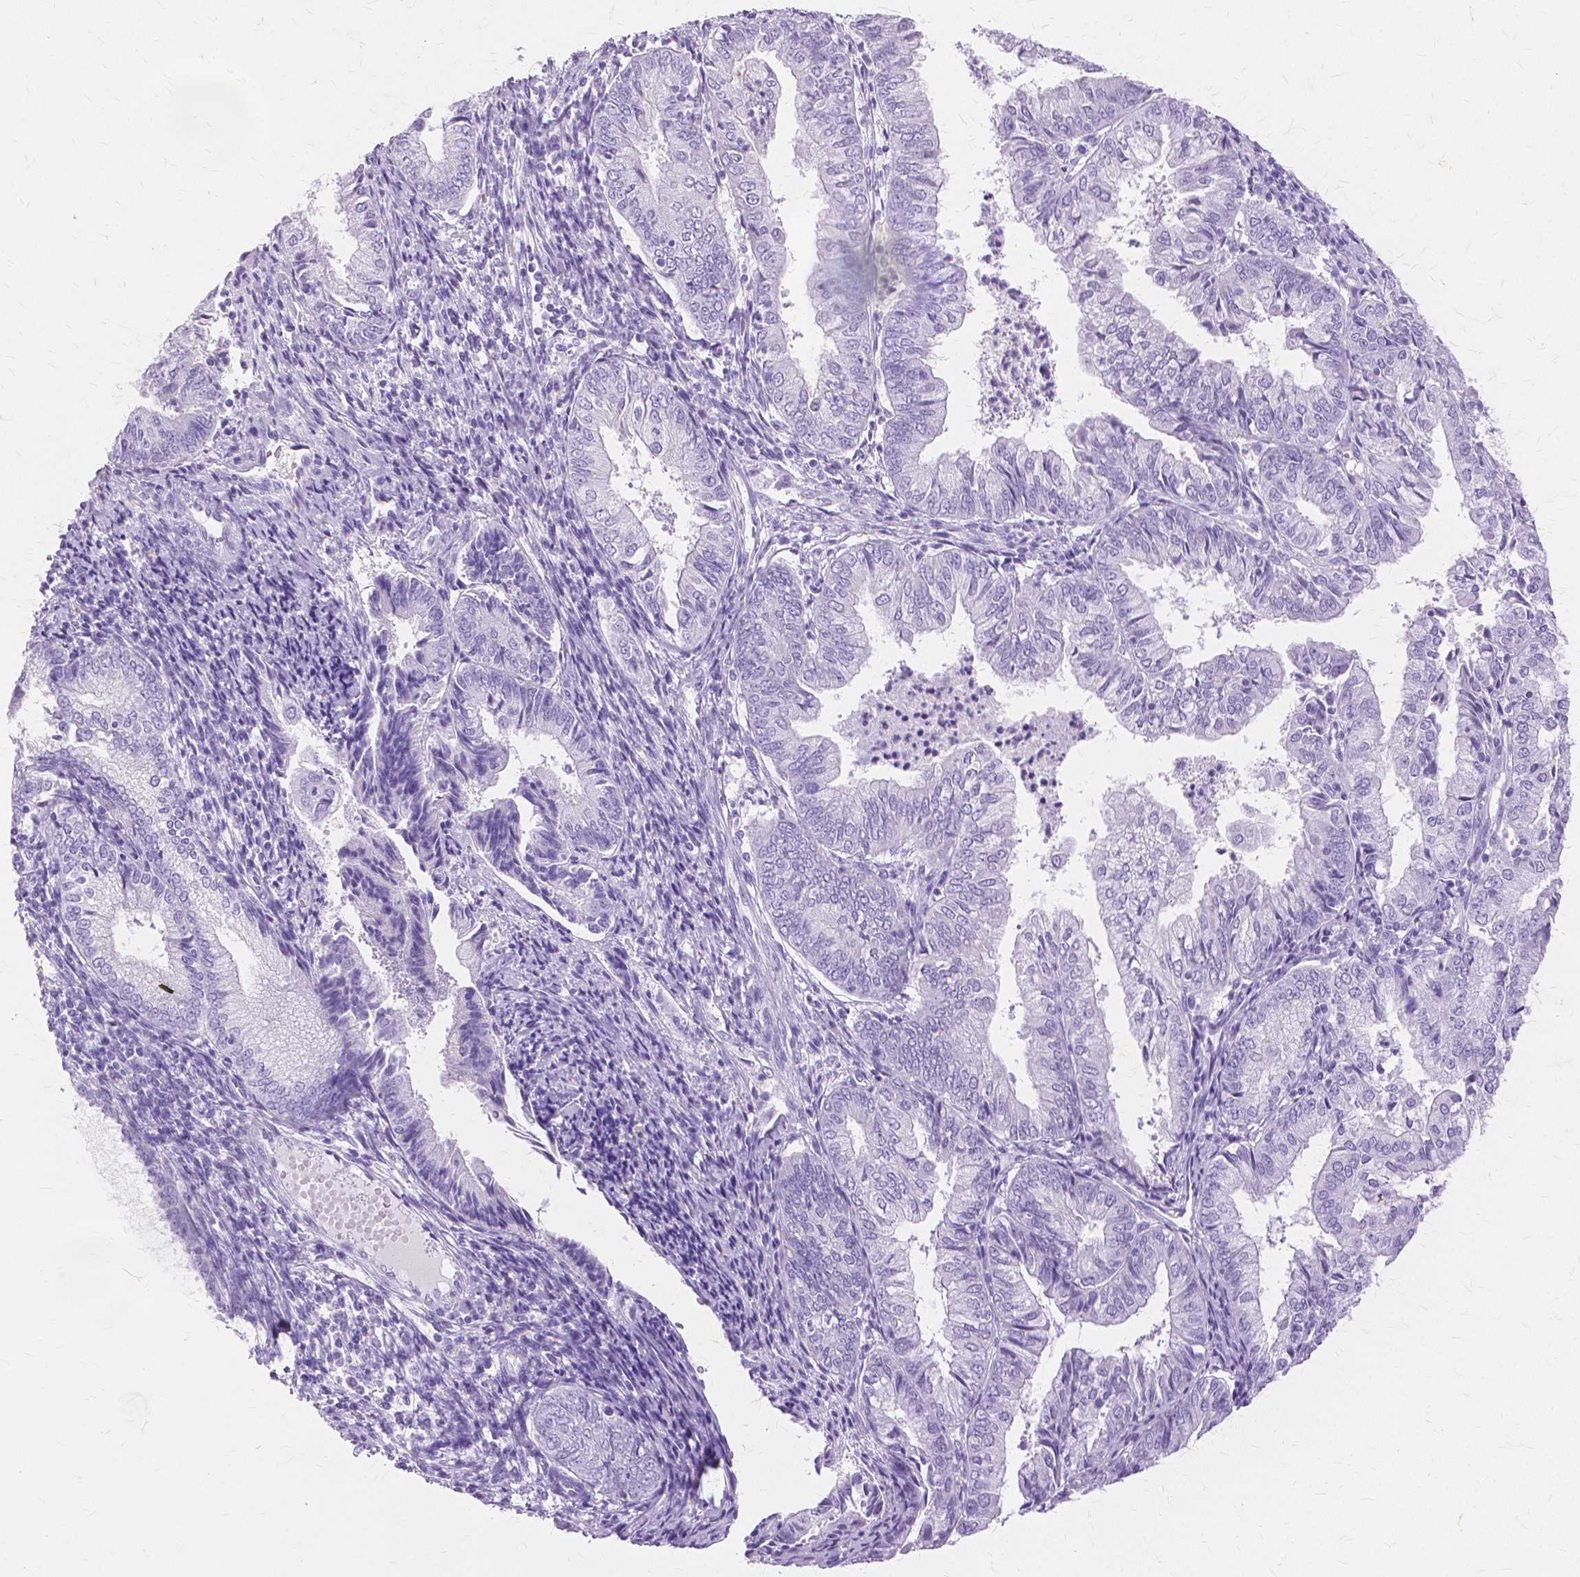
{"staining": {"intensity": "negative", "quantity": "none", "location": "none"}, "tissue": "endometrial cancer", "cell_type": "Tumor cells", "image_type": "cancer", "snomed": [{"axis": "morphology", "description": "Adenocarcinoma, NOS"}, {"axis": "topography", "description": "Endometrium"}], "caption": "Tumor cells are negative for protein expression in human endometrial adenocarcinoma.", "gene": "TGM1", "patient": {"sex": "female", "age": 55}}